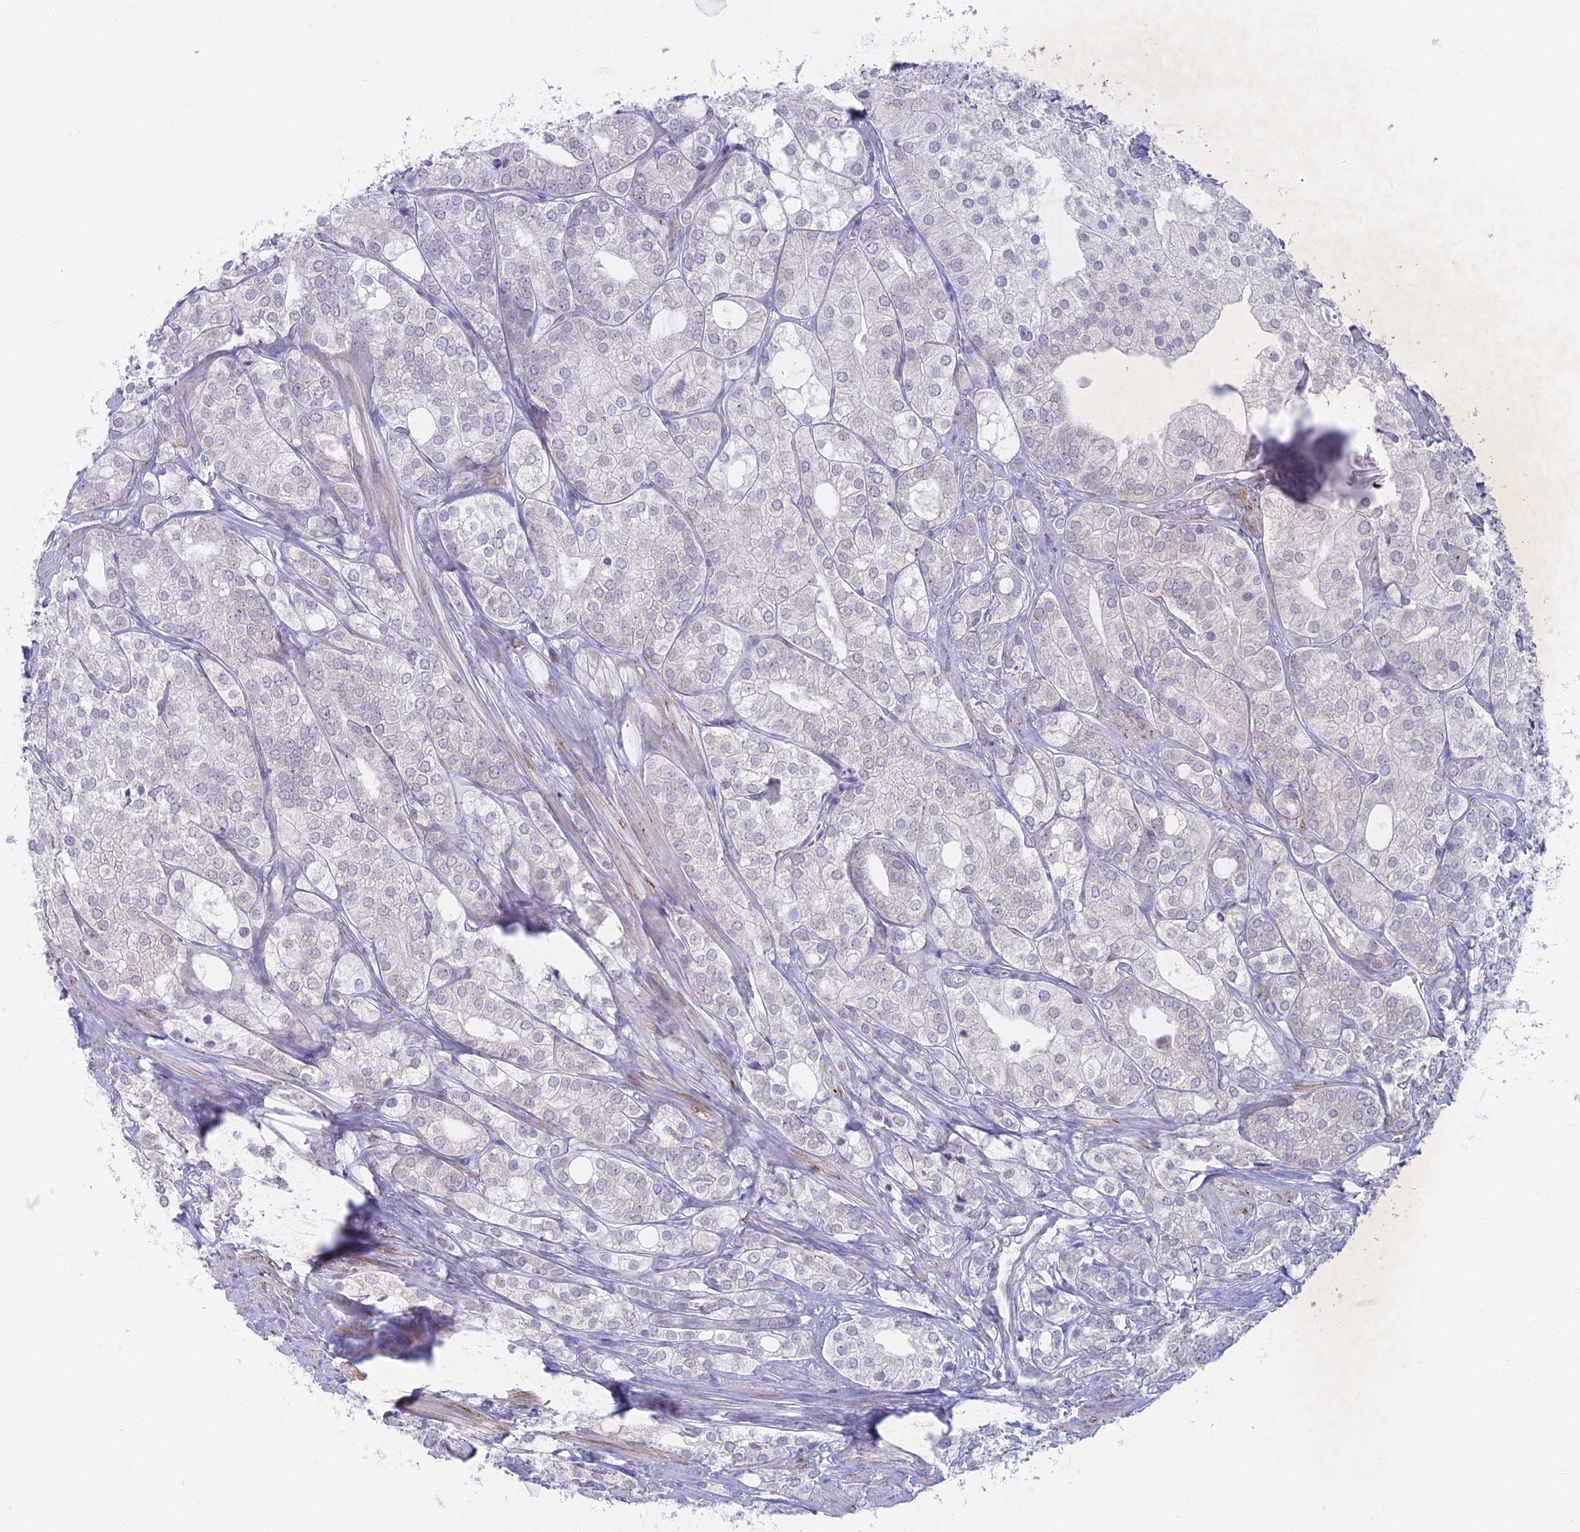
{"staining": {"intensity": "negative", "quantity": "none", "location": "none"}, "tissue": "prostate cancer", "cell_type": "Tumor cells", "image_type": "cancer", "snomed": [{"axis": "morphology", "description": "Adenocarcinoma, High grade"}, {"axis": "topography", "description": "Prostate"}], "caption": "DAB (3,3'-diaminobenzidine) immunohistochemical staining of prostate adenocarcinoma (high-grade) displays no significant staining in tumor cells.", "gene": "PPP1R26", "patient": {"sex": "male", "age": 50}}